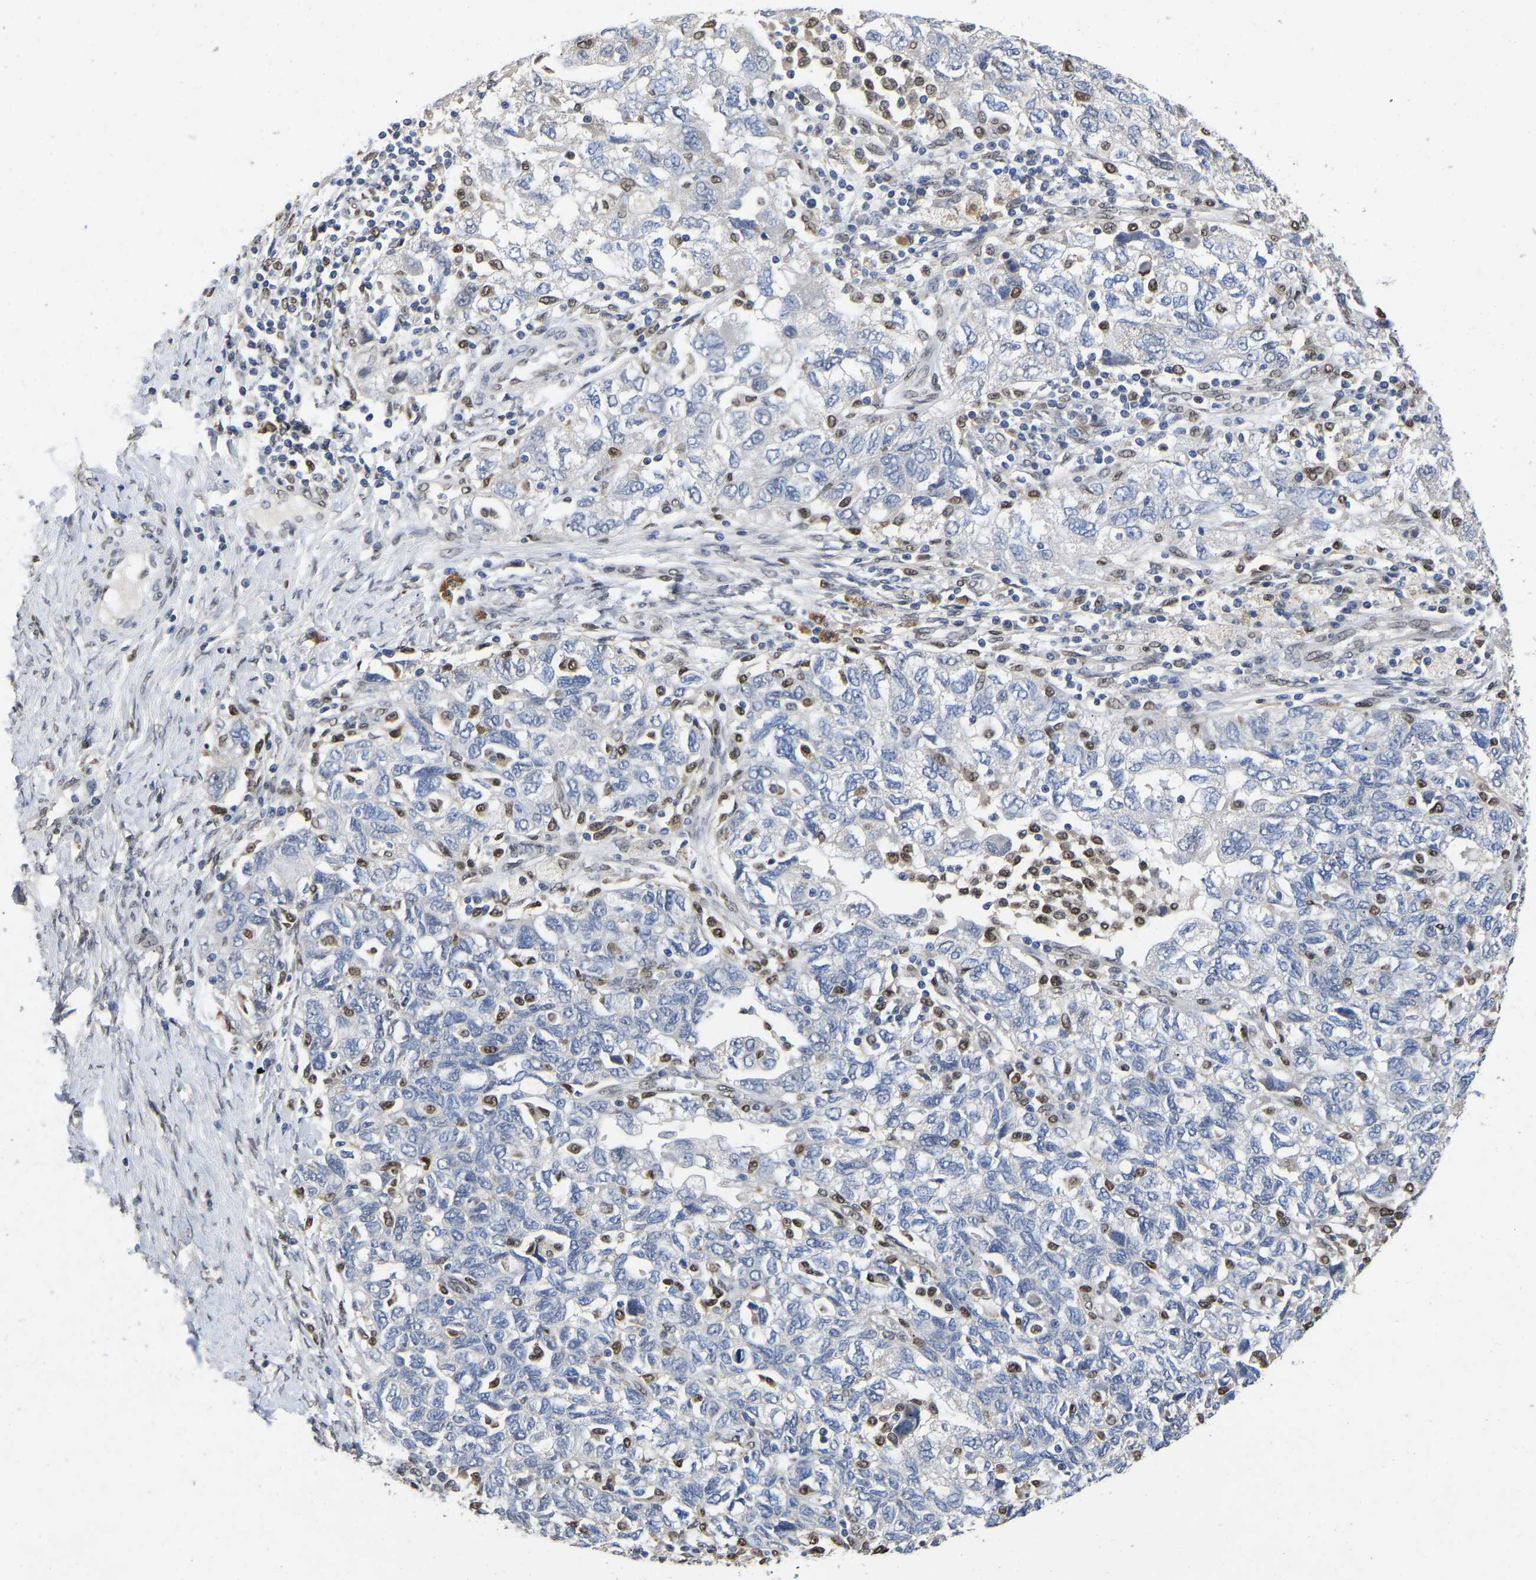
{"staining": {"intensity": "negative", "quantity": "none", "location": "none"}, "tissue": "ovarian cancer", "cell_type": "Tumor cells", "image_type": "cancer", "snomed": [{"axis": "morphology", "description": "Carcinoma, NOS"}, {"axis": "morphology", "description": "Cystadenocarcinoma, serous, NOS"}, {"axis": "topography", "description": "Ovary"}], "caption": "Ovarian cancer (carcinoma) was stained to show a protein in brown. There is no significant staining in tumor cells.", "gene": "QKI", "patient": {"sex": "female", "age": 69}}